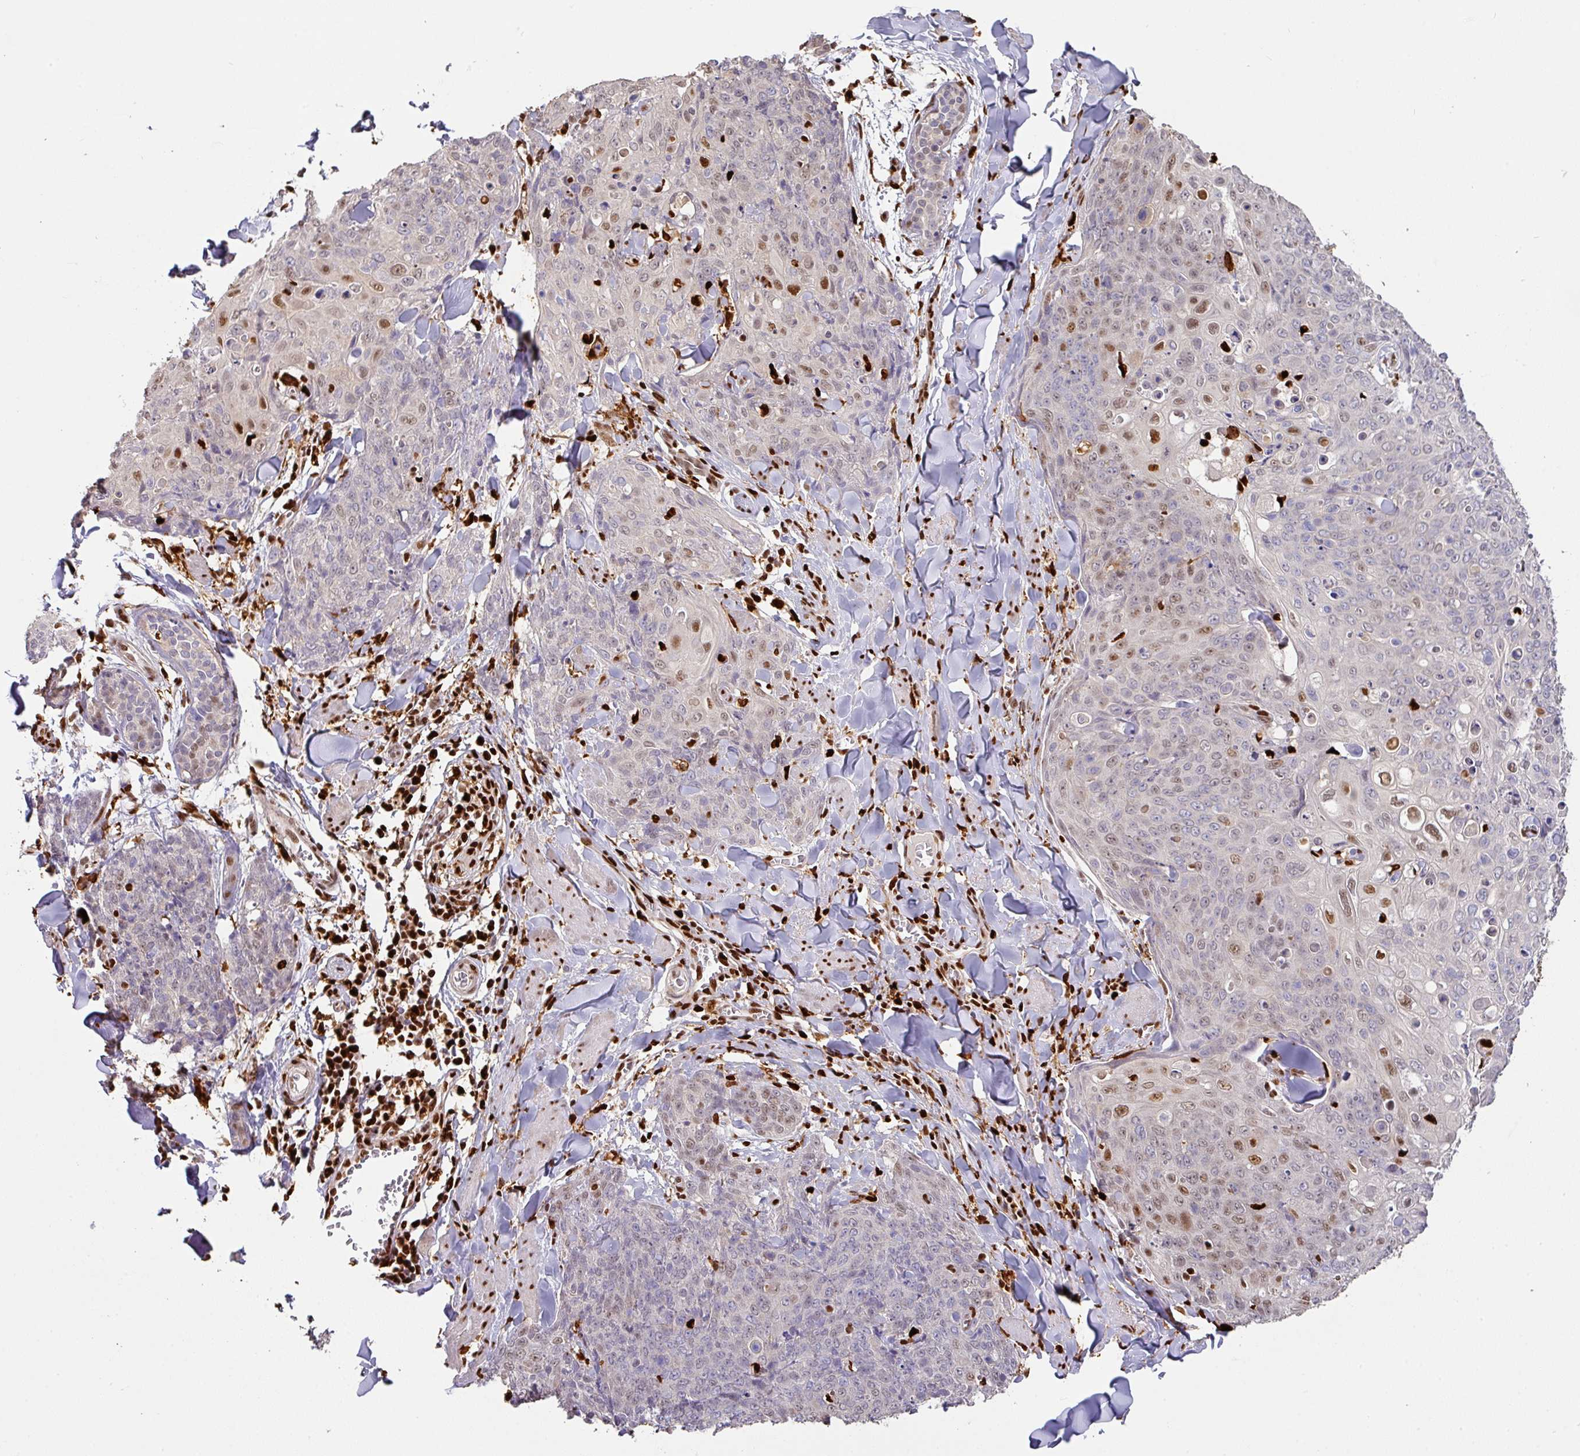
{"staining": {"intensity": "moderate", "quantity": "<25%", "location": "nuclear"}, "tissue": "skin cancer", "cell_type": "Tumor cells", "image_type": "cancer", "snomed": [{"axis": "morphology", "description": "Squamous cell carcinoma, NOS"}, {"axis": "topography", "description": "Skin"}, {"axis": "topography", "description": "Vulva"}], "caption": "A histopathology image of squamous cell carcinoma (skin) stained for a protein displays moderate nuclear brown staining in tumor cells.", "gene": "SAMHD1", "patient": {"sex": "female", "age": 85}}